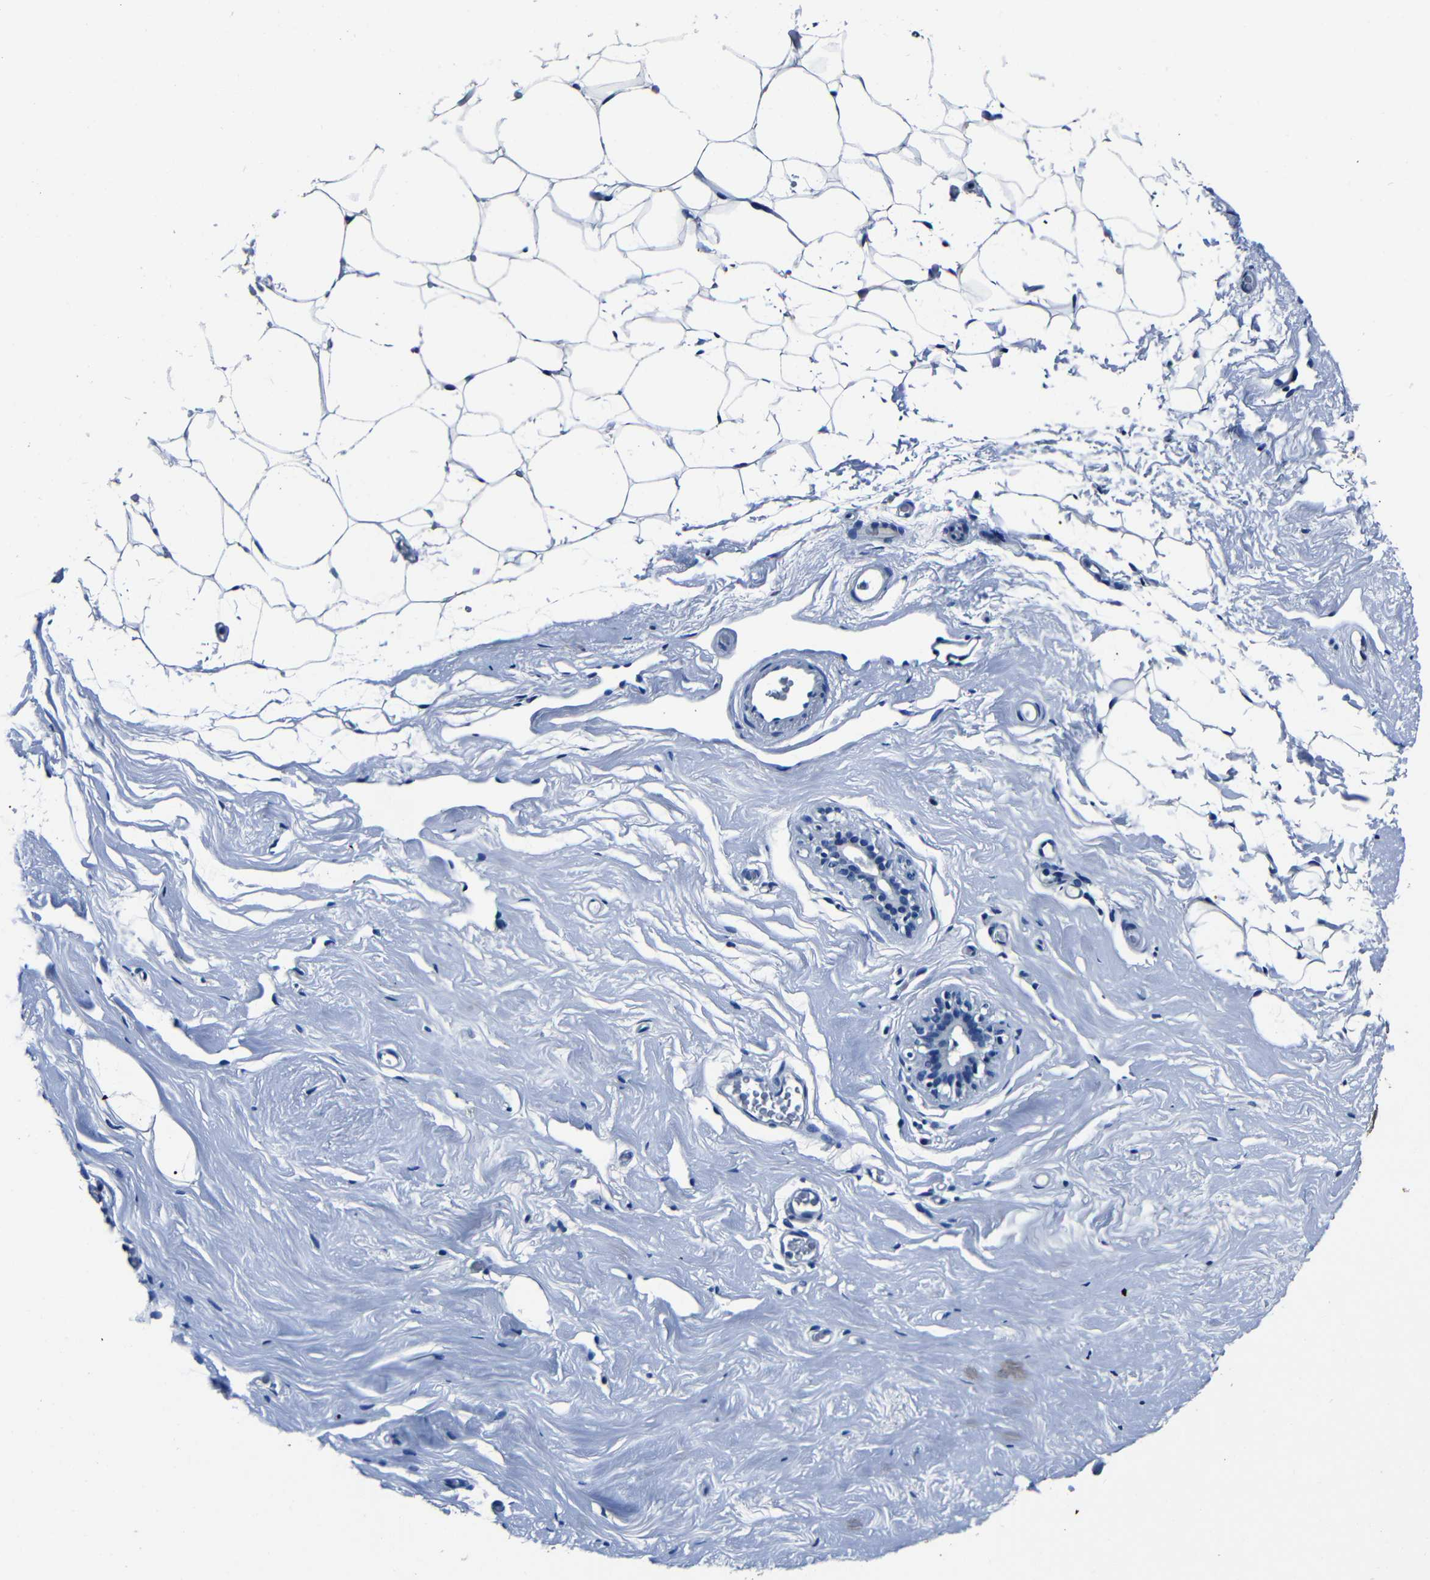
{"staining": {"intensity": "negative", "quantity": "none", "location": "none"}, "tissue": "breast", "cell_type": "Adipocytes", "image_type": "normal", "snomed": [{"axis": "morphology", "description": "Normal tissue, NOS"}, {"axis": "topography", "description": "Breast"}], "caption": "Protein analysis of benign breast exhibits no significant positivity in adipocytes.", "gene": "NCMAP", "patient": {"sex": "female", "age": 75}}